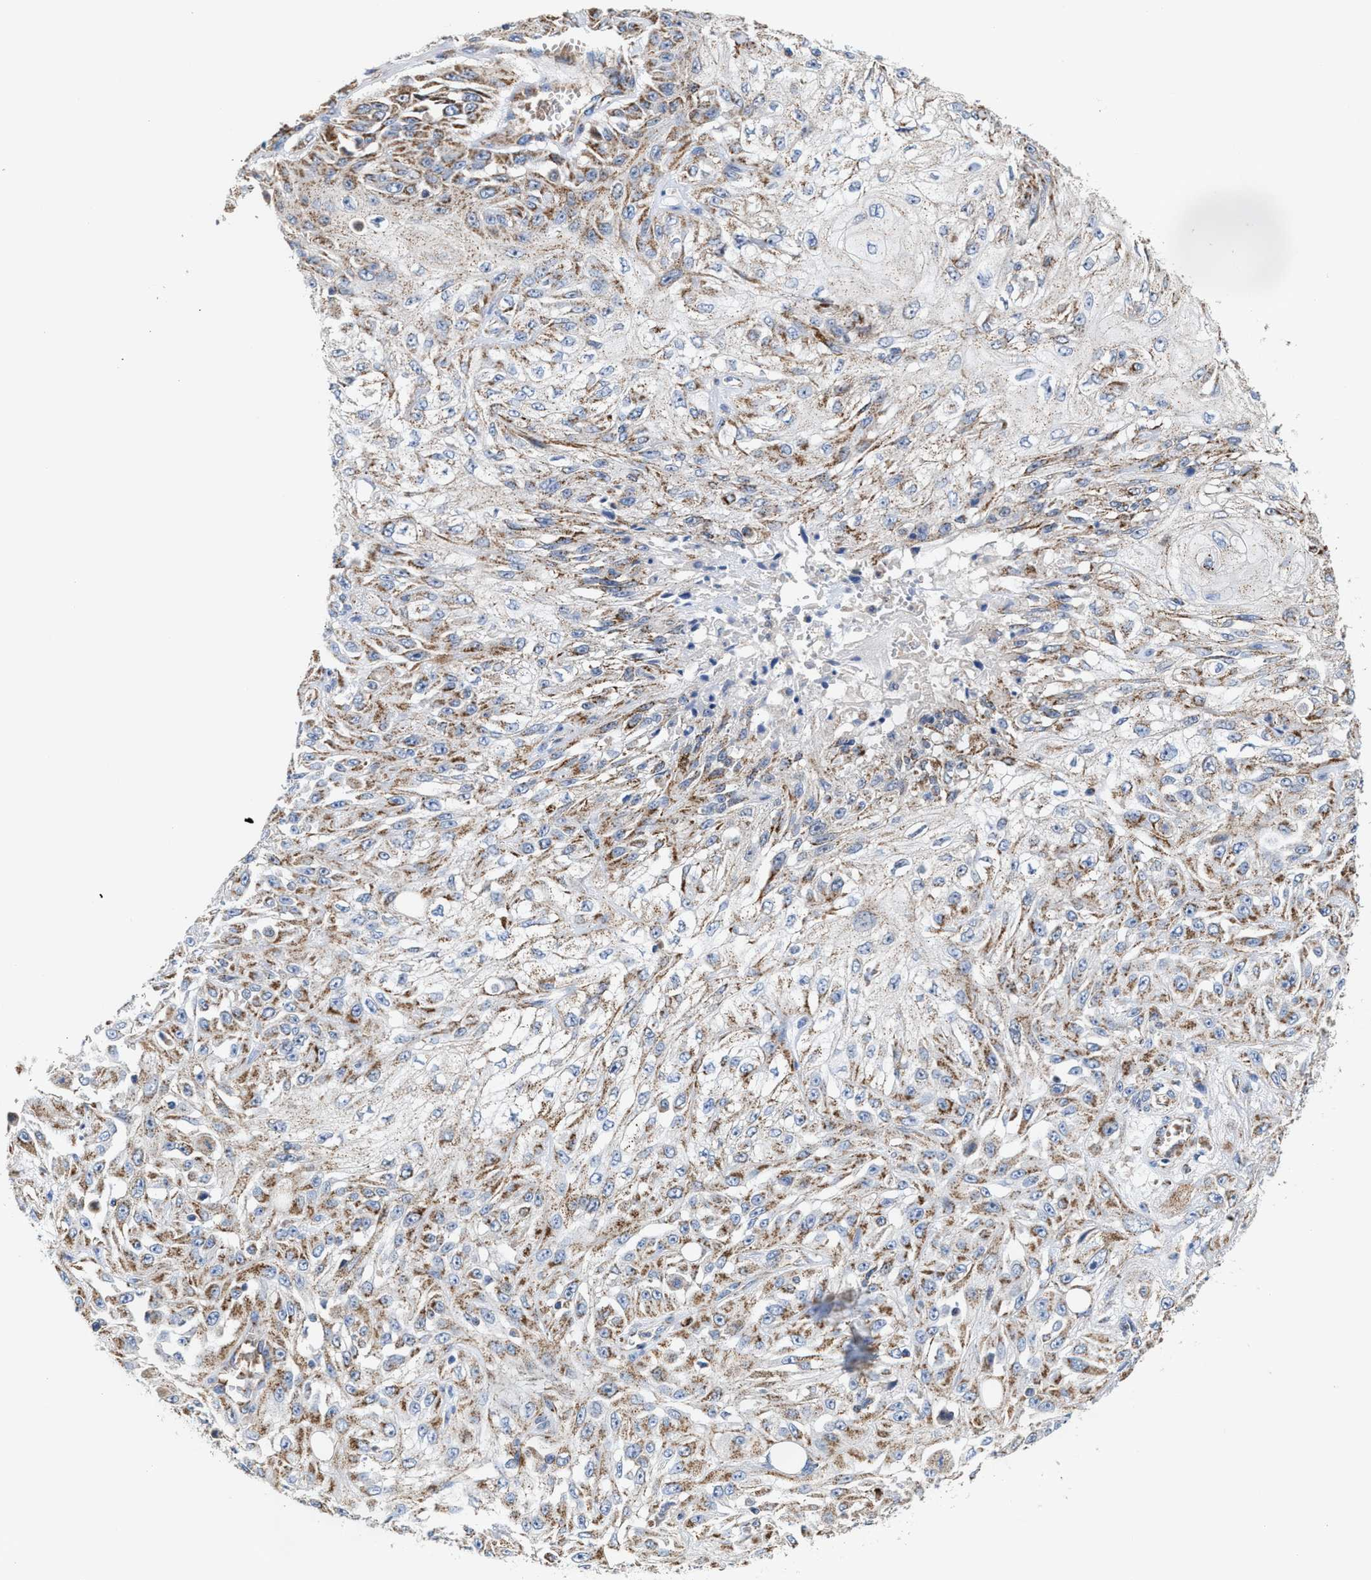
{"staining": {"intensity": "moderate", "quantity": ">75%", "location": "cytoplasmic/membranous"}, "tissue": "skin cancer", "cell_type": "Tumor cells", "image_type": "cancer", "snomed": [{"axis": "morphology", "description": "Squamous cell carcinoma, NOS"}, {"axis": "morphology", "description": "Squamous cell carcinoma, metastatic, NOS"}, {"axis": "topography", "description": "Skin"}, {"axis": "topography", "description": "Lymph node"}], "caption": "Human skin cancer (squamous cell carcinoma) stained with a protein marker reveals moderate staining in tumor cells.", "gene": "MECR", "patient": {"sex": "male", "age": 75}}